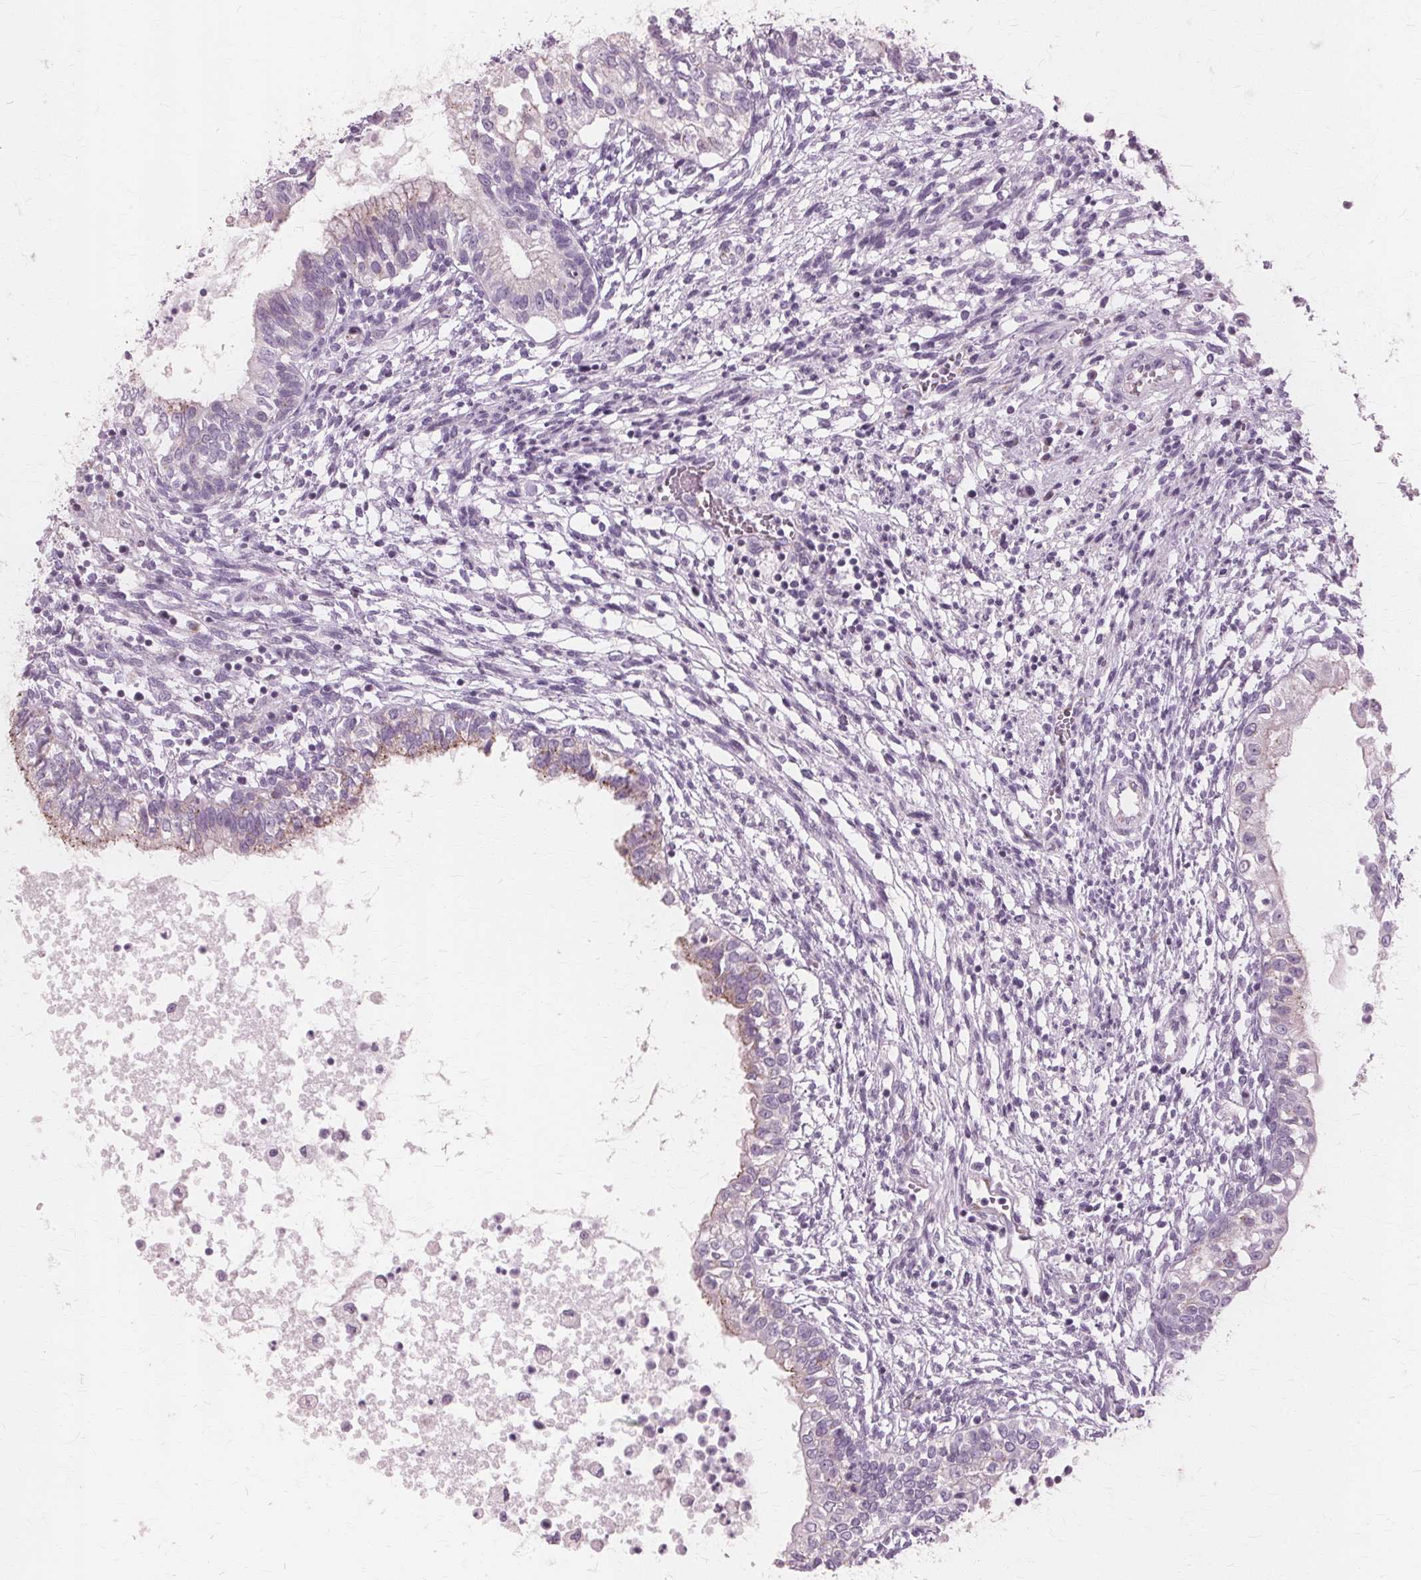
{"staining": {"intensity": "weak", "quantity": "<25%", "location": "cytoplasmic/membranous"}, "tissue": "testis cancer", "cell_type": "Tumor cells", "image_type": "cancer", "snomed": [{"axis": "morphology", "description": "Carcinoma, Embryonal, NOS"}, {"axis": "topography", "description": "Testis"}], "caption": "The histopathology image displays no staining of tumor cells in testis embryonal carcinoma.", "gene": "DNASE2", "patient": {"sex": "male", "age": 37}}